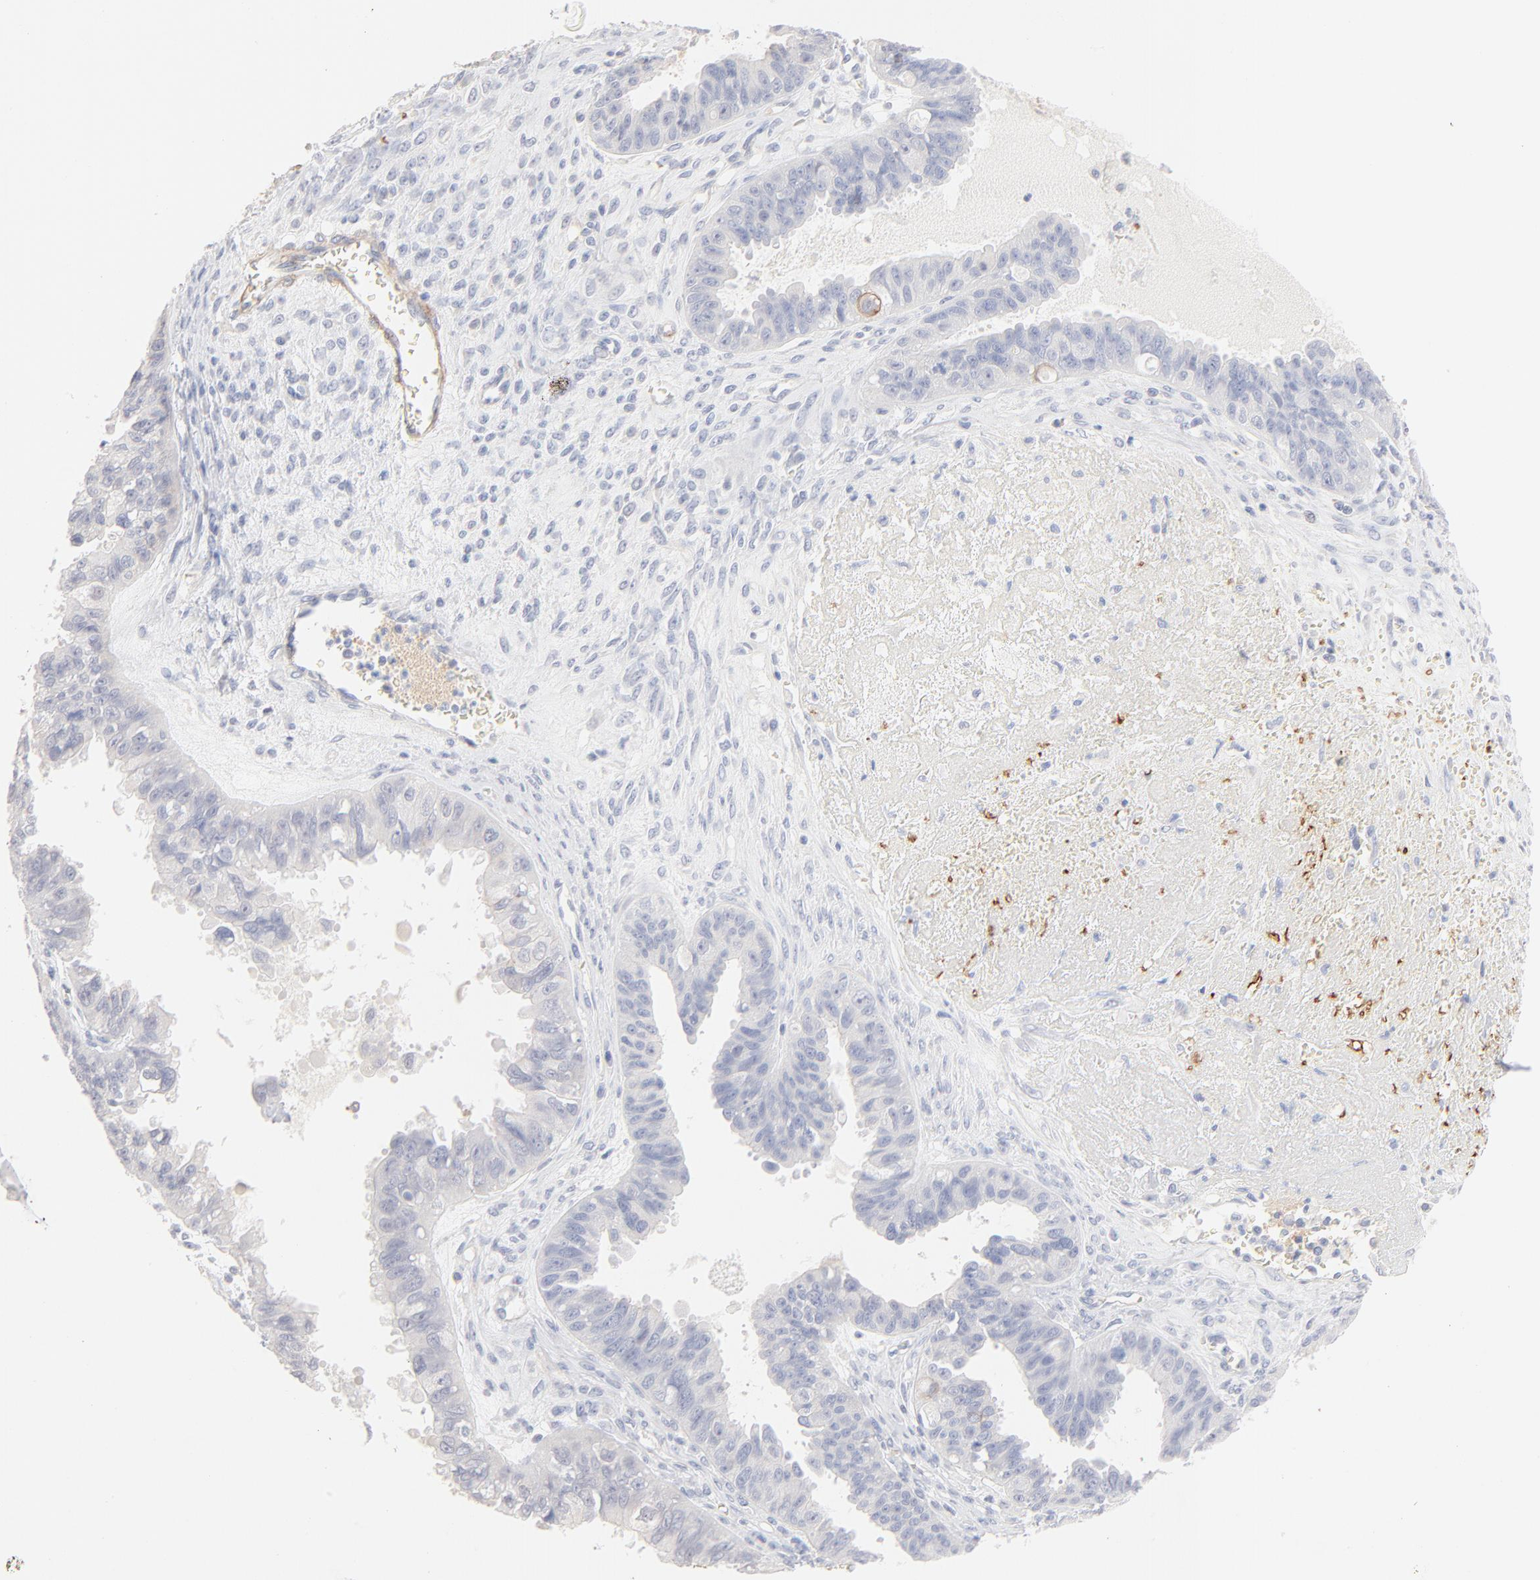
{"staining": {"intensity": "negative", "quantity": "none", "location": "none"}, "tissue": "ovarian cancer", "cell_type": "Tumor cells", "image_type": "cancer", "snomed": [{"axis": "morphology", "description": "Carcinoma, endometroid"}, {"axis": "topography", "description": "Ovary"}], "caption": "DAB (3,3'-diaminobenzidine) immunohistochemical staining of ovarian cancer demonstrates no significant expression in tumor cells.", "gene": "SPTB", "patient": {"sex": "female", "age": 85}}